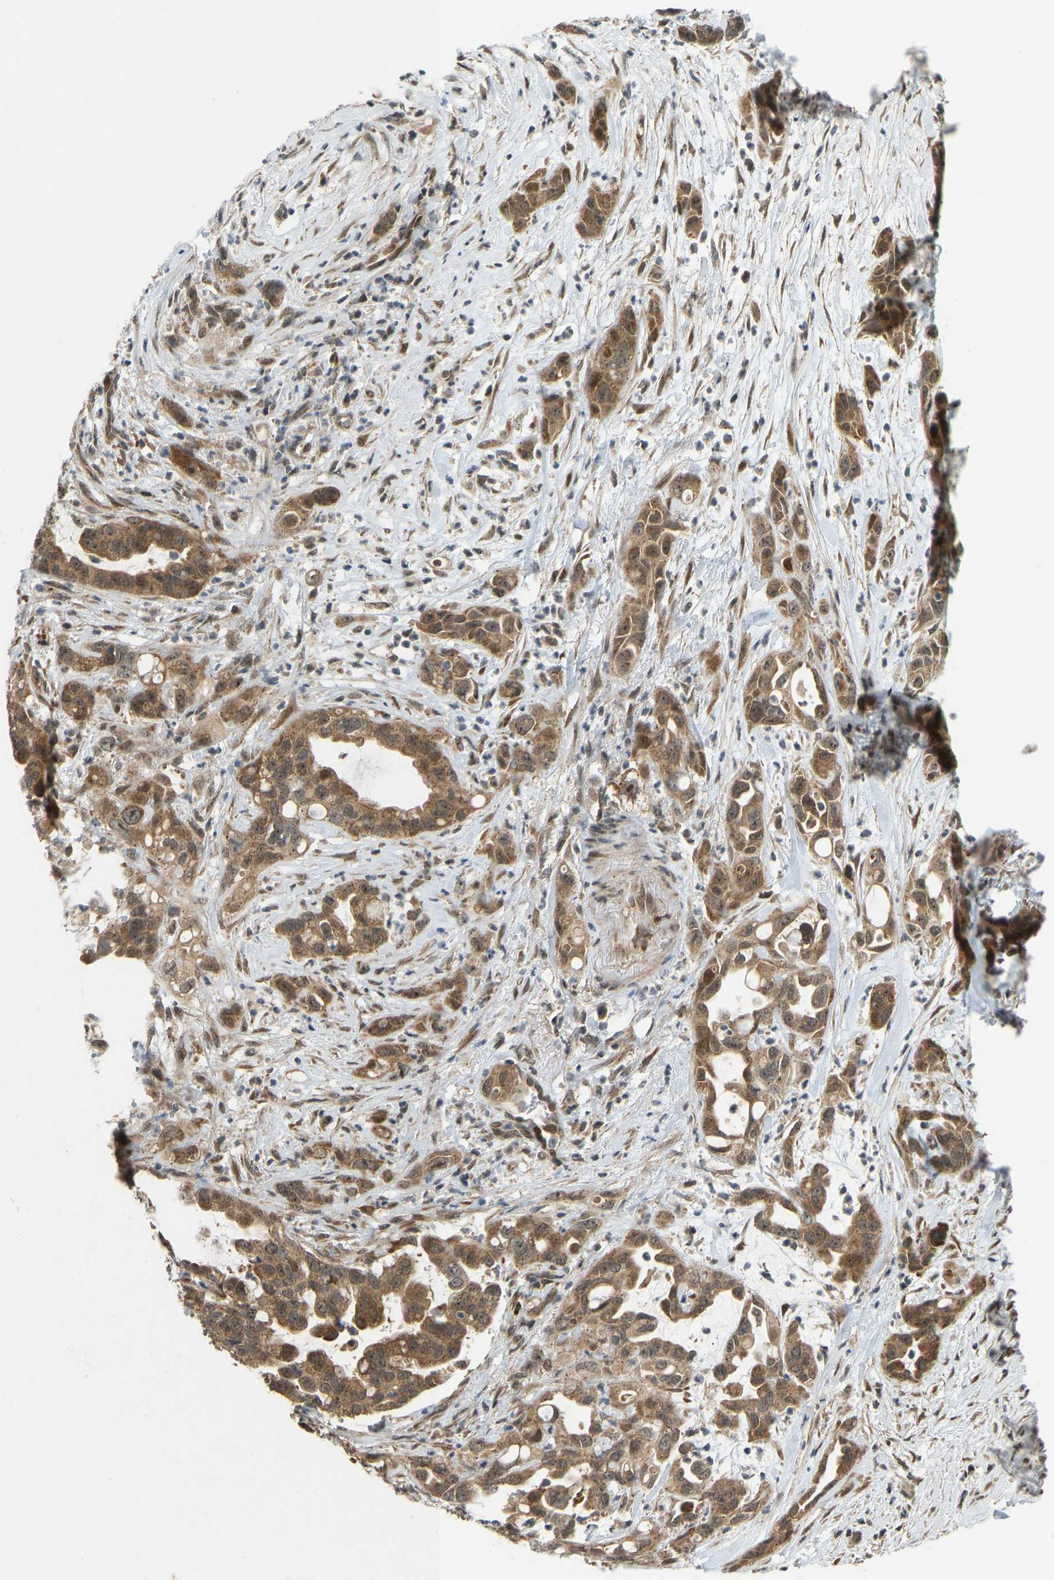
{"staining": {"intensity": "moderate", "quantity": ">75%", "location": "cytoplasmic/membranous"}, "tissue": "pancreatic cancer", "cell_type": "Tumor cells", "image_type": "cancer", "snomed": [{"axis": "morphology", "description": "Adenocarcinoma, NOS"}, {"axis": "topography", "description": "Pancreas"}], "caption": "An immunohistochemistry (IHC) micrograph of tumor tissue is shown. Protein staining in brown shows moderate cytoplasmic/membranous positivity in pancreatic adenocarcinoma within tumor cells.", "gene": "ACADS", "patient": {"sex": "female", "age": 70}}